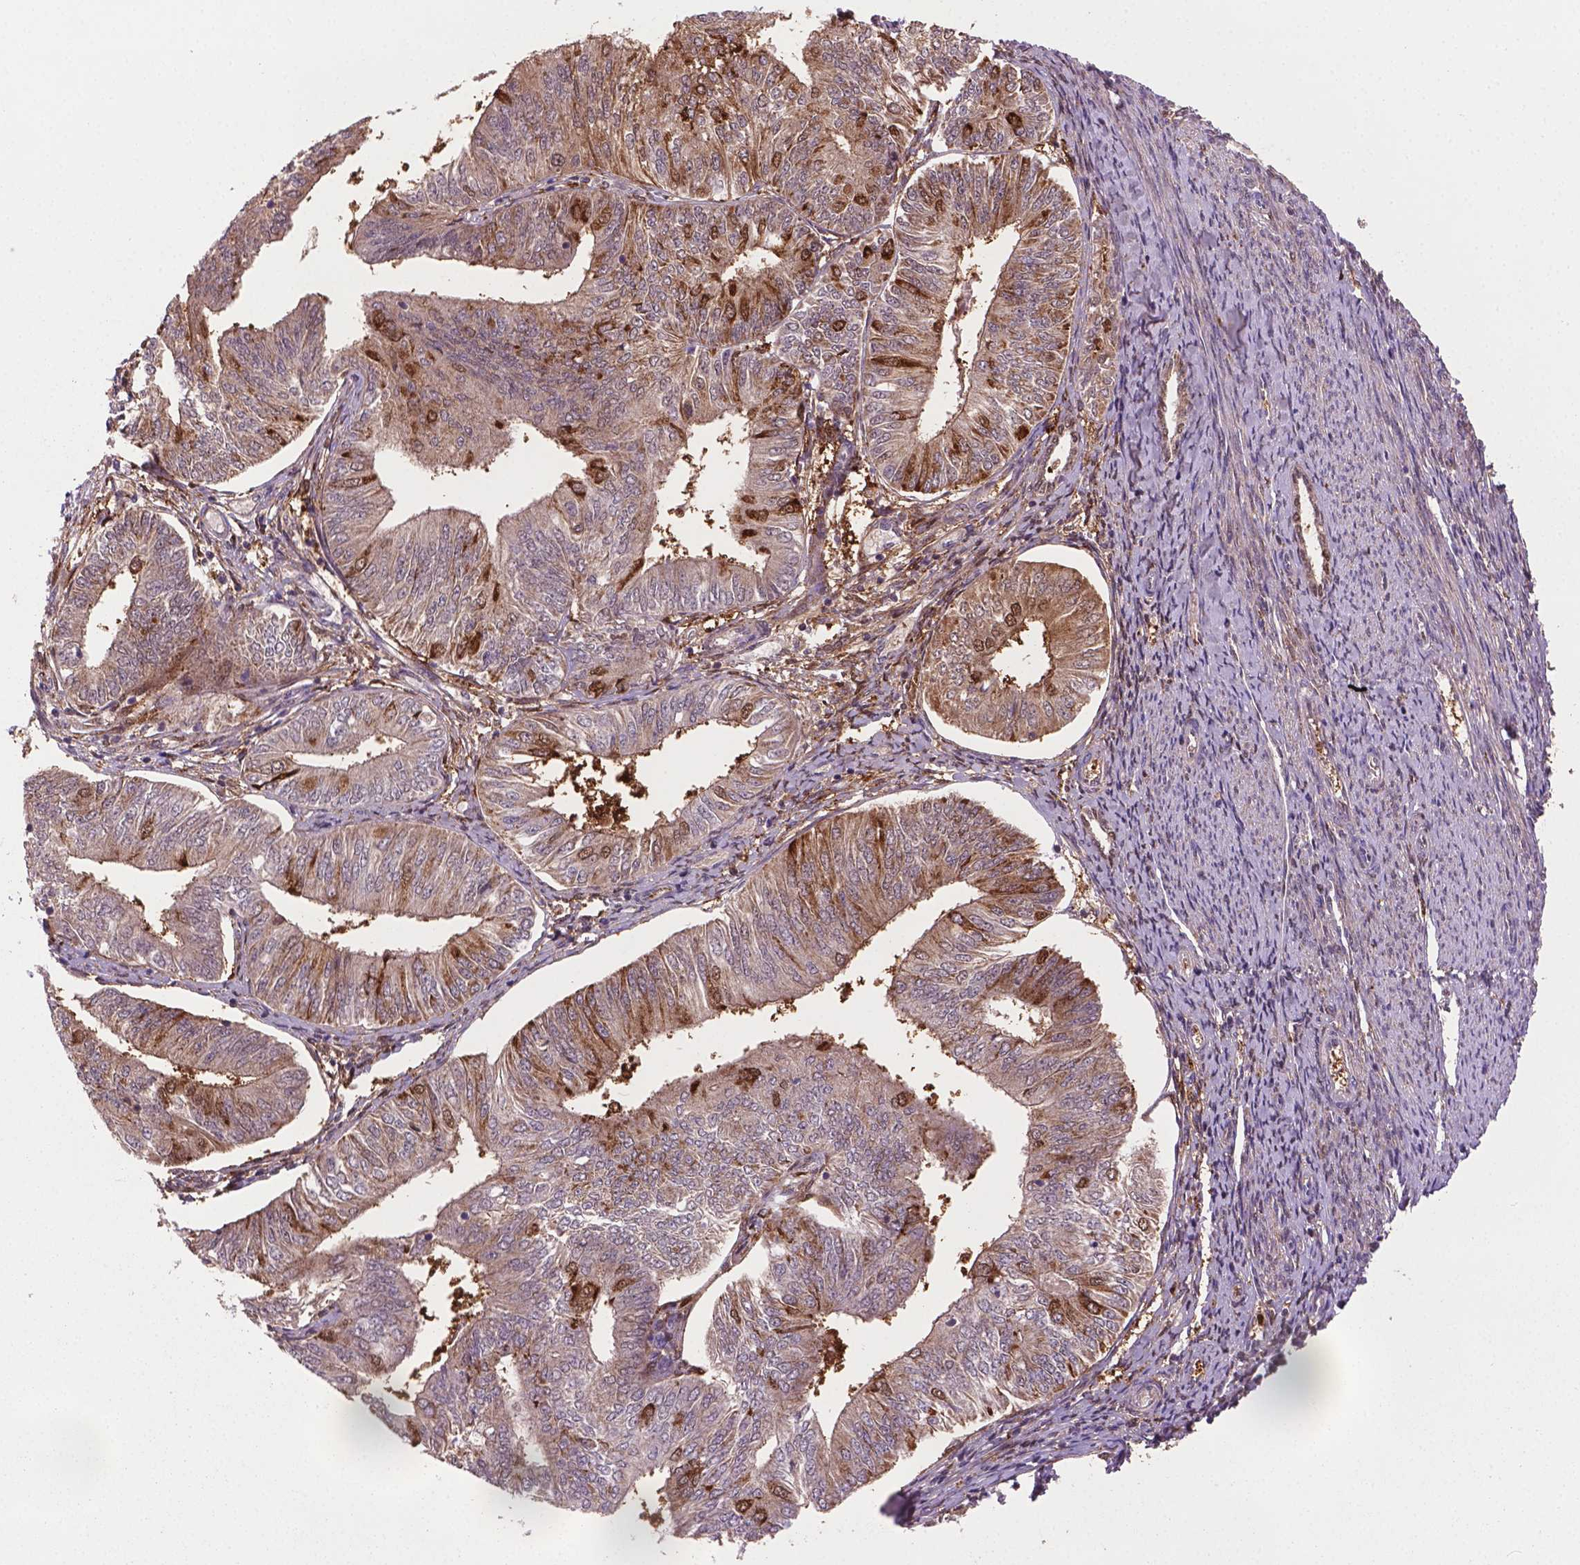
{"staining": {"intensity": "moderate", "quantity": "<25%", "location": "cytoplasmic/membranous,nuclear"}, "tissue": "endometrial cancer", "cell_type": "Tumor cells", "image_type": "cancer", "snomed": [{"axis": "morphology", "description": "Adenocarcinoma, NOS"}, {"axis": "topography", "description": "Endometrium"}], "caption": "Protein expression analysis of endometrial cancer reveals moderate cytoplasmic/membranous and nuclear positivity in approximately <25% of tumor cells.", "gene": "PLIN3", "patient": {"sex": "female", "age": 58}}